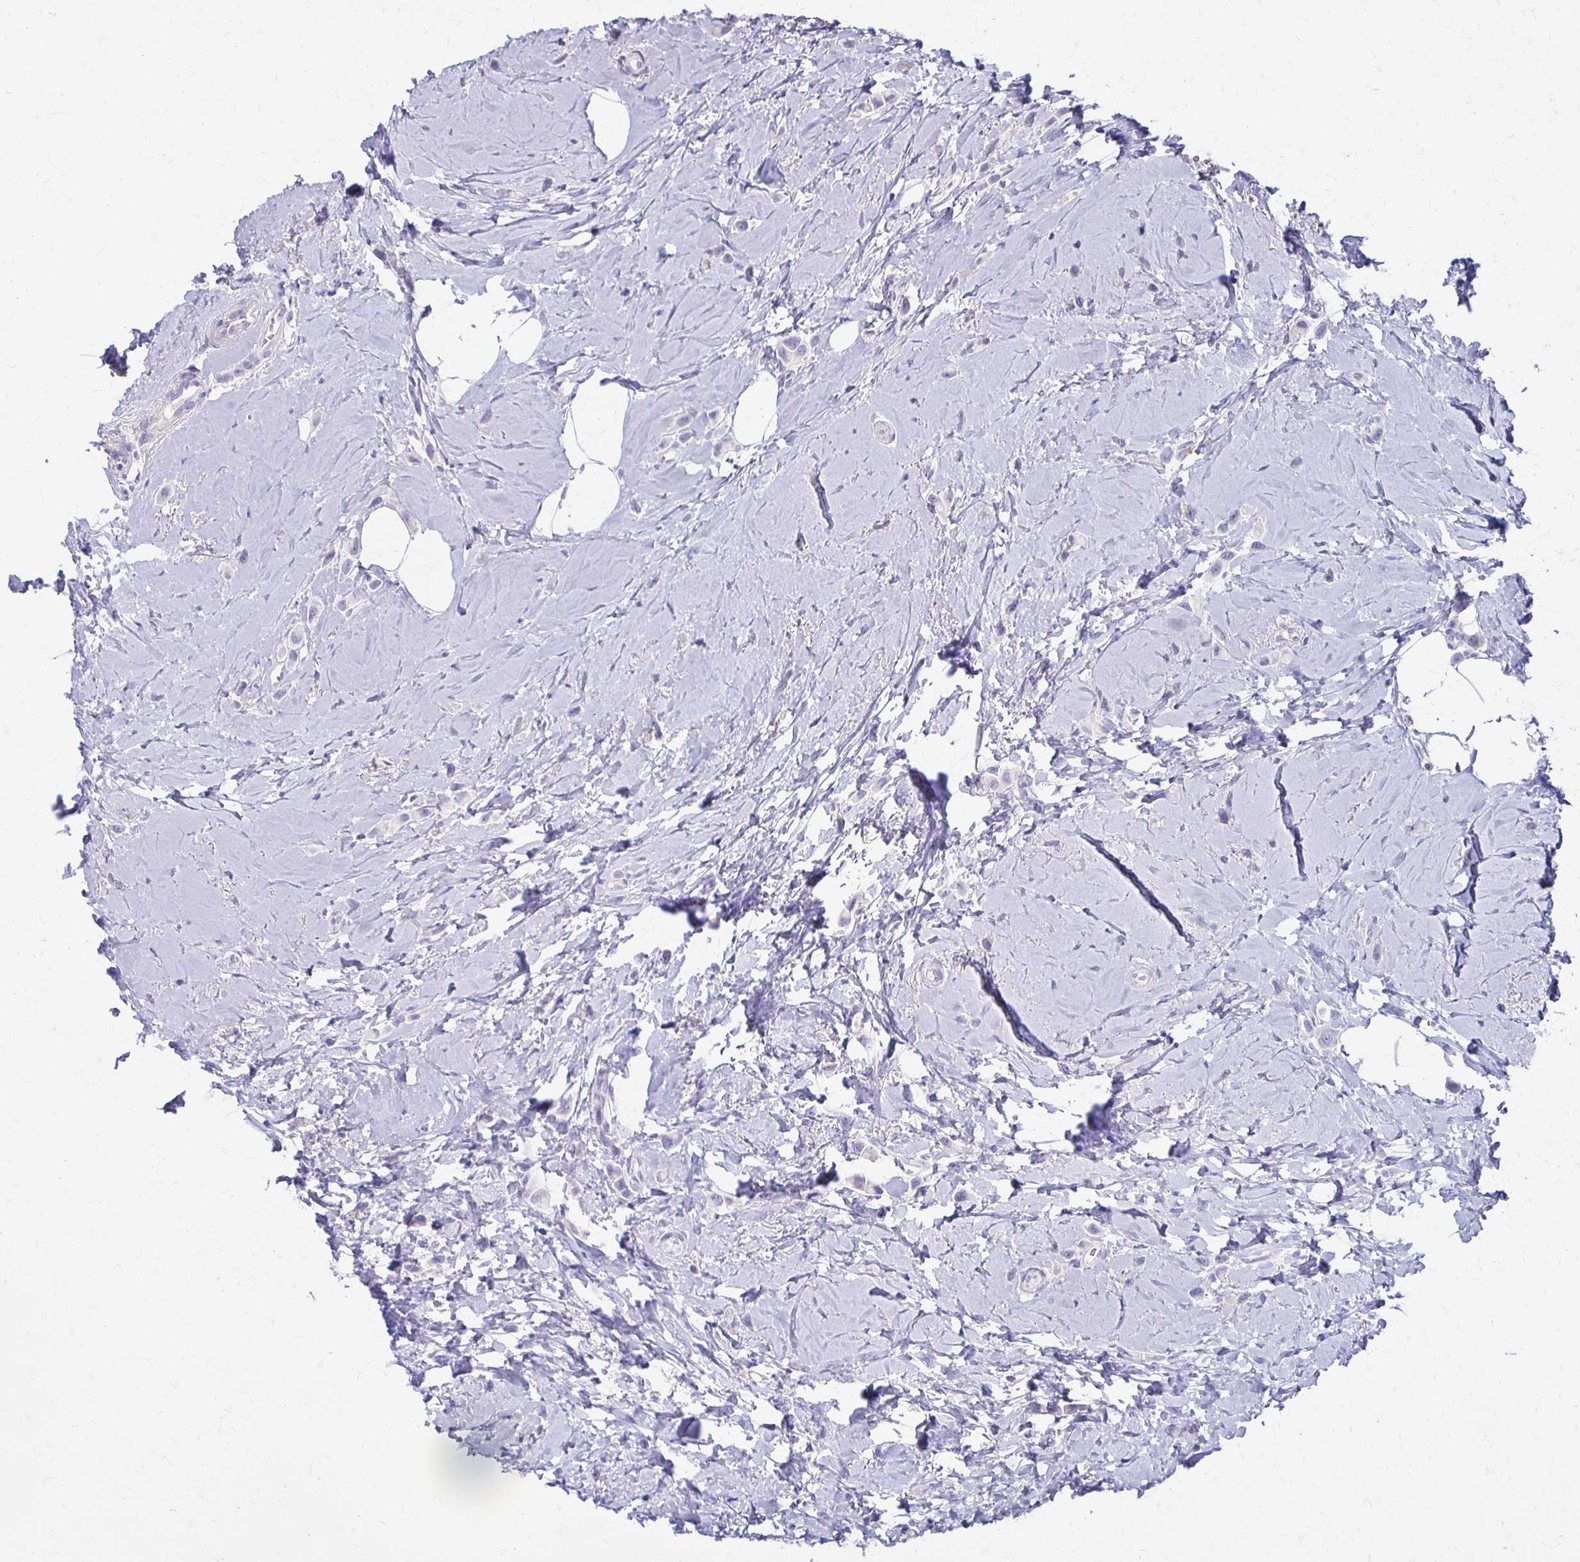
{"staining": {"intensity": "negative", "quantity": "none", "location": "none"}, "tissue": "breast cancer", "cell_type": "Tumor cells", "image_type": "cancer", "snomed": [{"axis": "morphology", "description": "Lobular carcinoma"}, {"axis": "topography", "description": "Breast"}], "caption": "This is an IHC photomicrograph of human lobular carcinoma (breast). There is no staining in tumor cells.", "gene": "BBS12", "patient": {"sex": "female", "age": 66}}